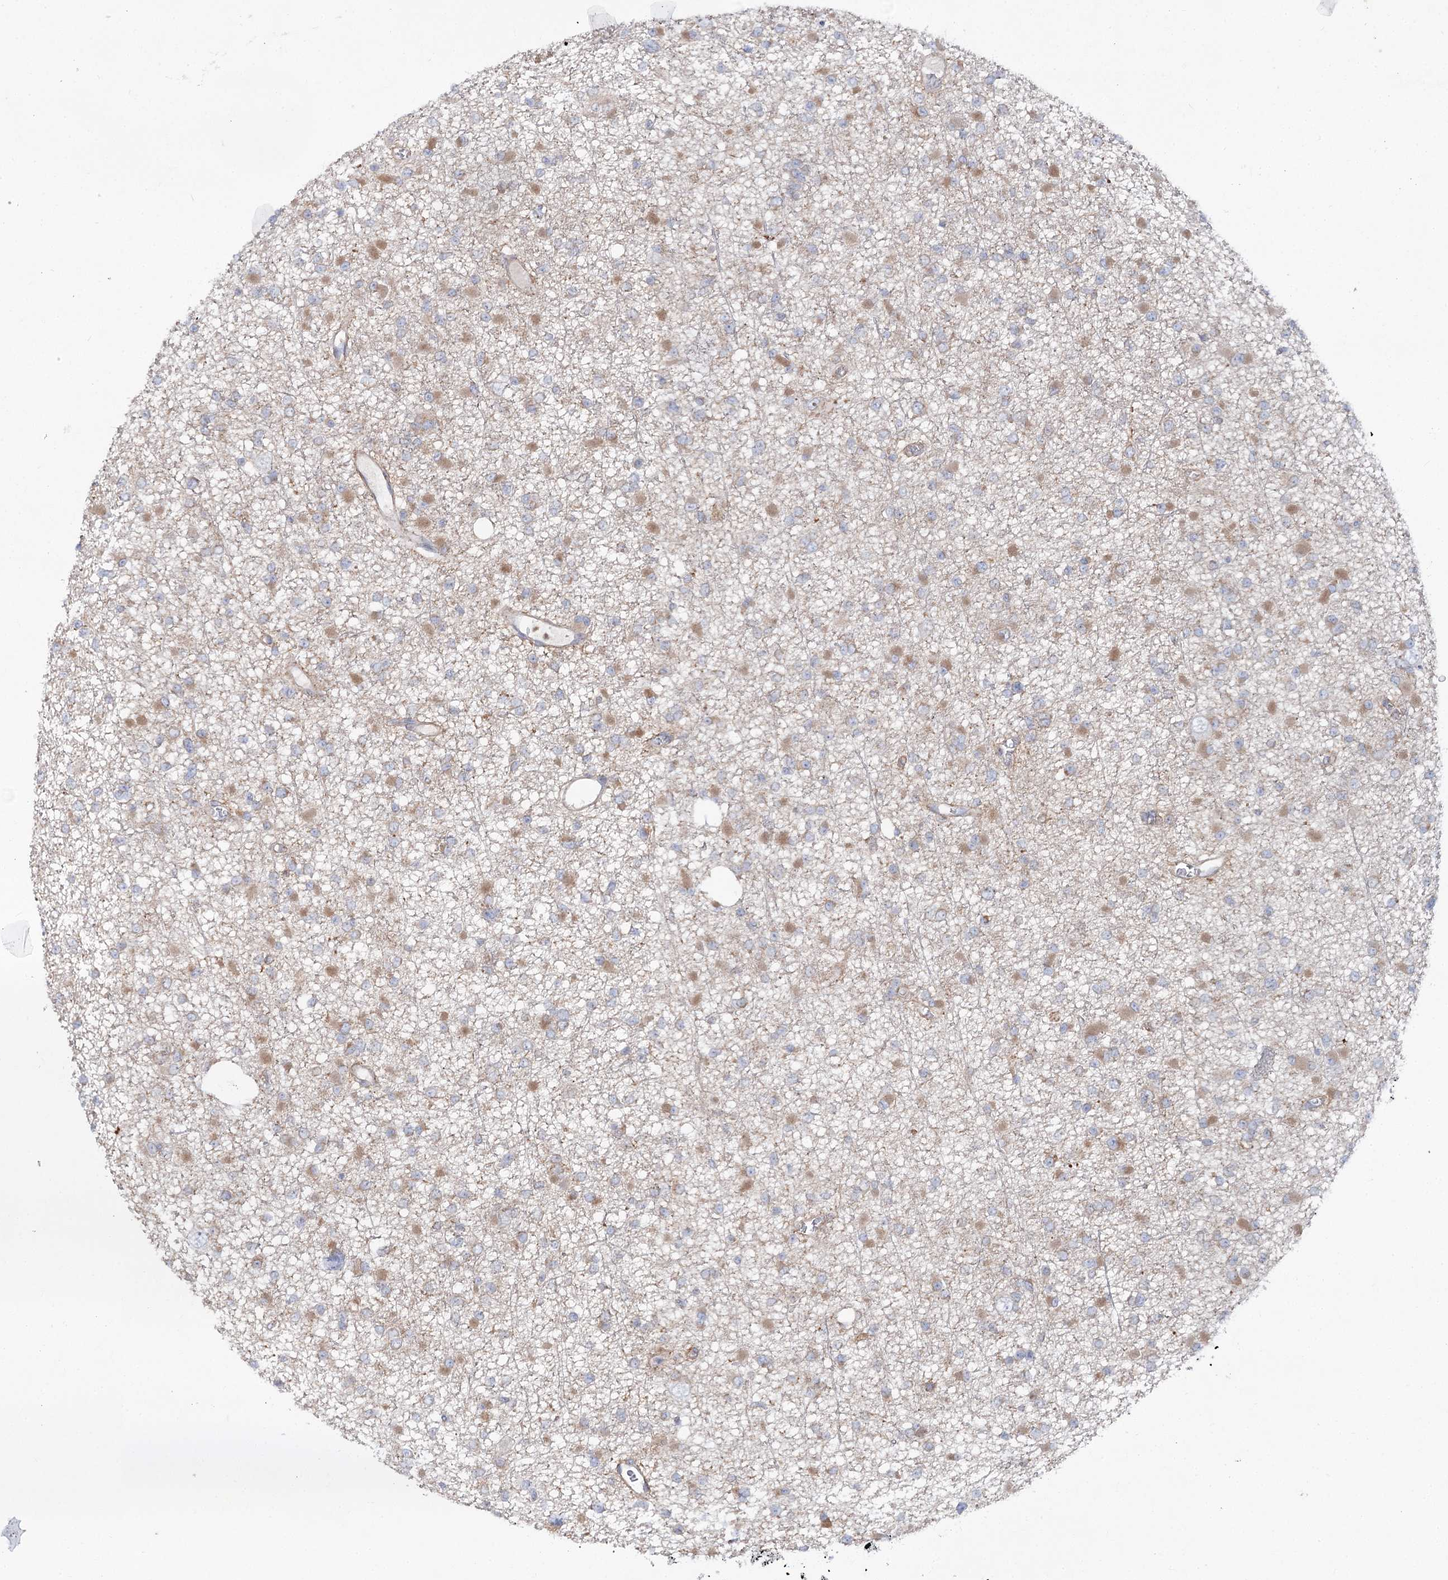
{"staining": {"intensity": "moderate", "quantity": "25%-75%", "location": "cytoplasmic/membranous"}, "tissue": "glioma", "cell_type": "Tumor cells", "image_type": "cancer", "snomed": [{"axis": "morphology", "description": "Glioma, malignant, Low grade"}, {"axis": "topography", "description": "Brain"}], "caption": "High-magnification brightfield microscopy of malignant glioma (low-grade) stained with DAB (3,3'-diaminobenzidine) (brown) and counterstained with hematoxylin (blue). tumor cells exhibit moderate cytoplasmic/membranous staining is present in approximately25%-75% of cells.", "gene": "SCN11A", "patient": {"sex": "female", "age": 22}}